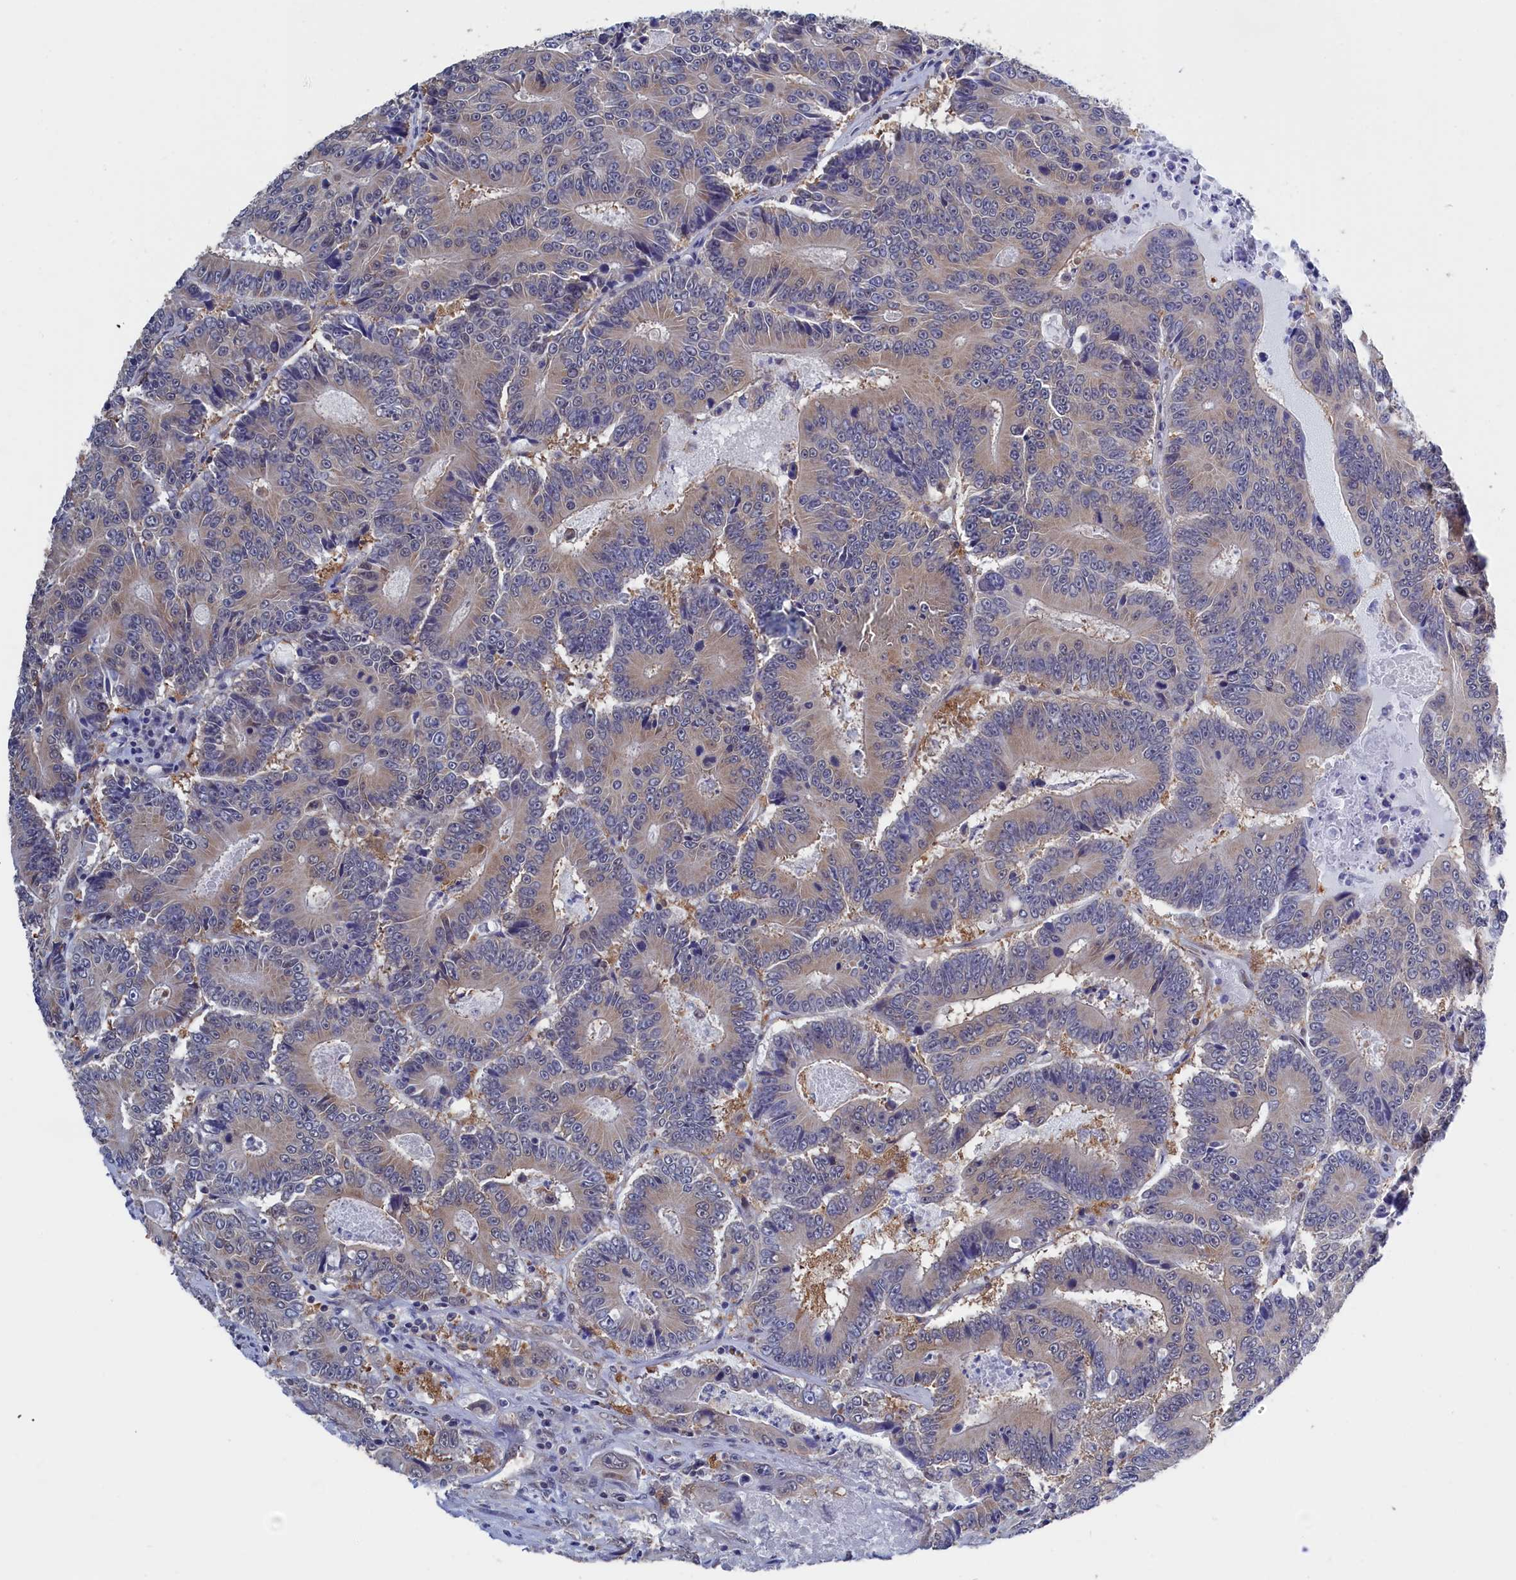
{"staining": {"intensity": "weak", "quantity": "<25%", "location": "cytoplasmic/membranous"}, "tissue": "colorectal cancer", "cell_type": "Tumor cells", "image_type": "cancer", "snomed": [{"axis": "morphology", "description": "Adenocarcinoma, NOS"}, {"axis": "topography", "description": "Colon"}], "caption": "High magnification brightfield microscopy of colorectal cancer stained with DAB (3,3'-diaminobenzidine) (brown) and counterstained with hematoxylin (blue): tumor cells show no significant expression.", "gene": "PGP", "patient": {"sex": "male", "age": 83}}